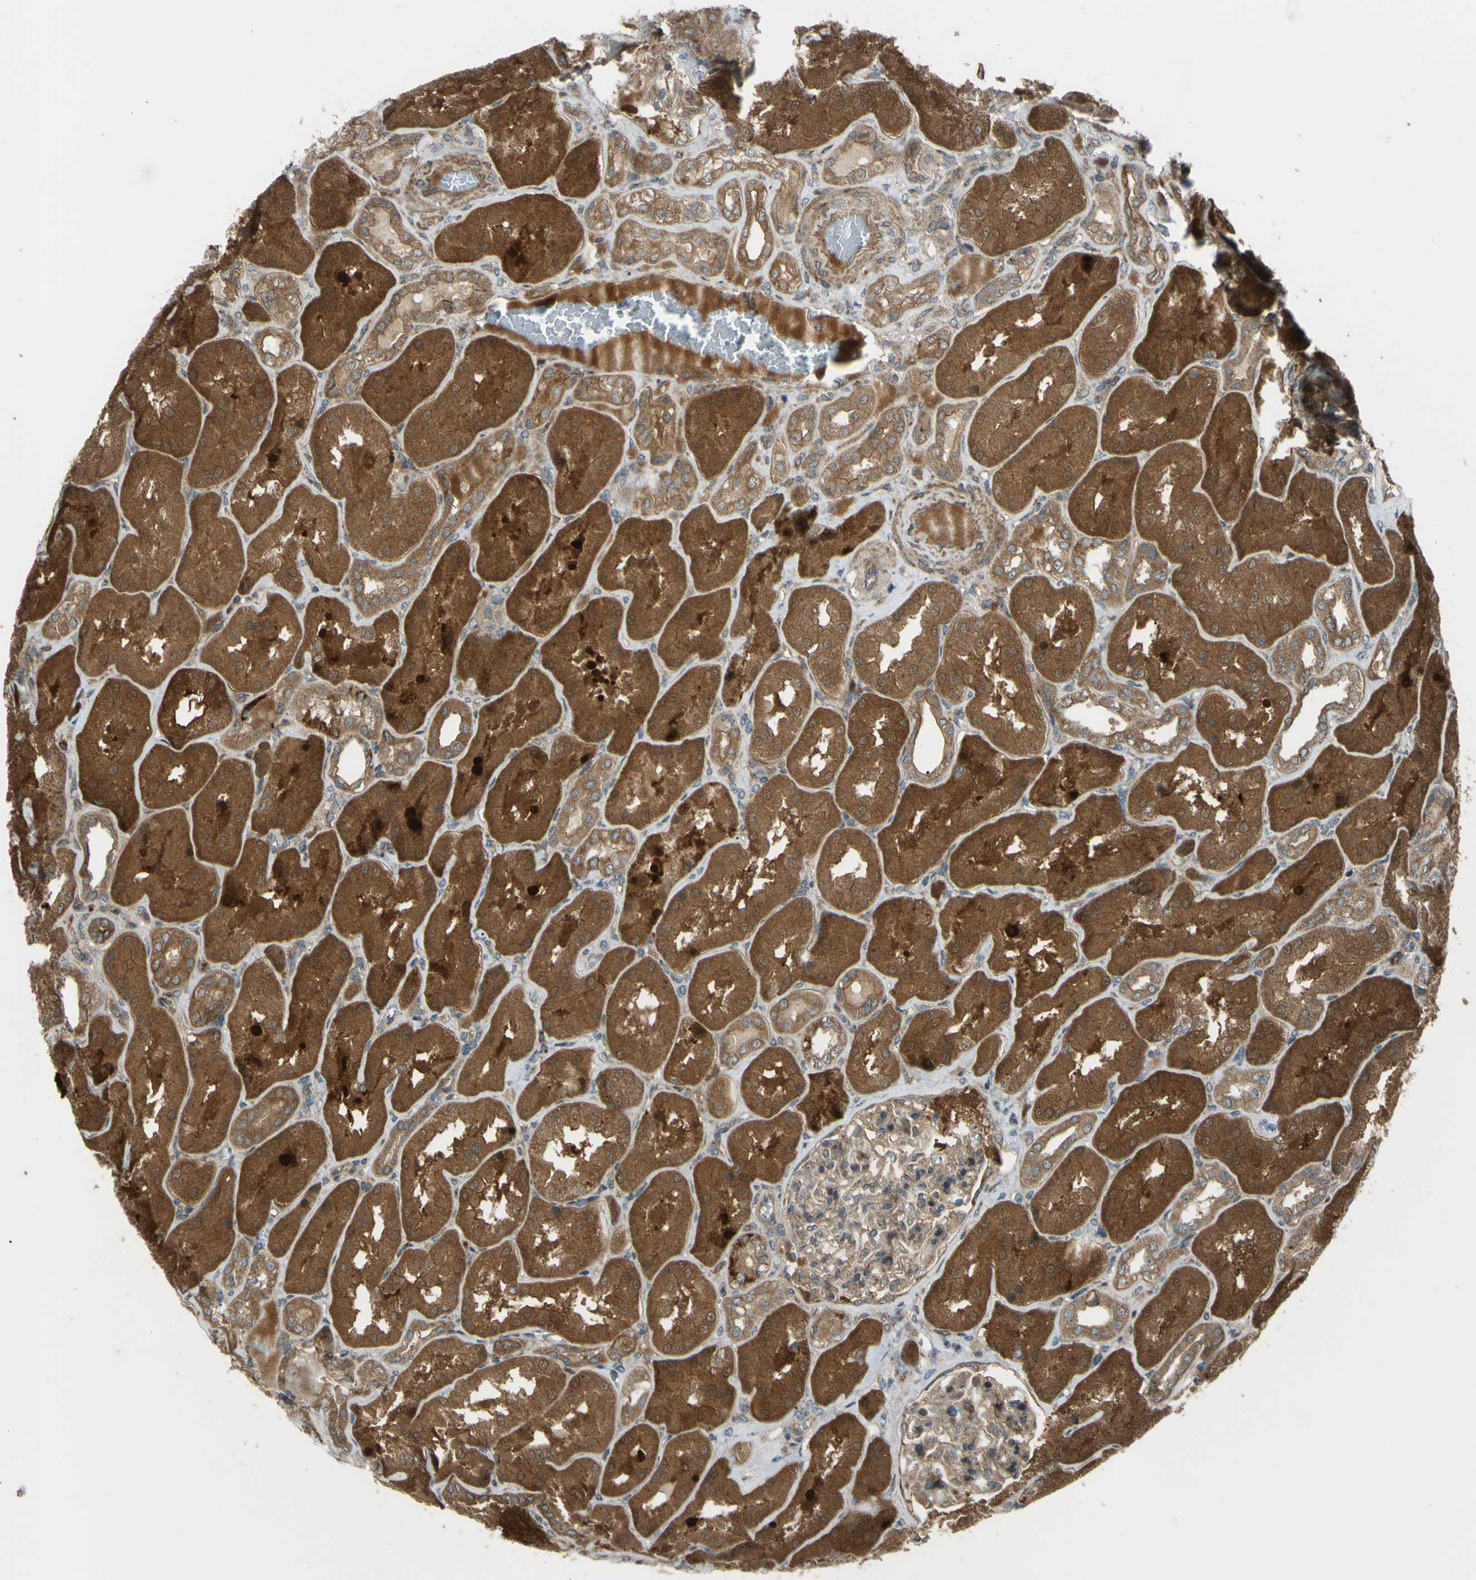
{"staining": {"intensity": "weak", "quantity": ">75%", "location": "cytoplasmic/membranous"}, "tissue": "kidney", "cell_type": "Cells in glomeruli", "image_type": "normal", "snomed": [{"axis": "morphology", "description": "Normal tissue, NOS"}, {"axis": "topography", "description": "Kidney"}], "caption": "Protein staining of unremarkable kidney displays weak cytoplasmic/membranous positivity in approximately >75% of cells in glomeruli.", "gene": "FLII", "patient": {"sex": "female", "age": 56}}